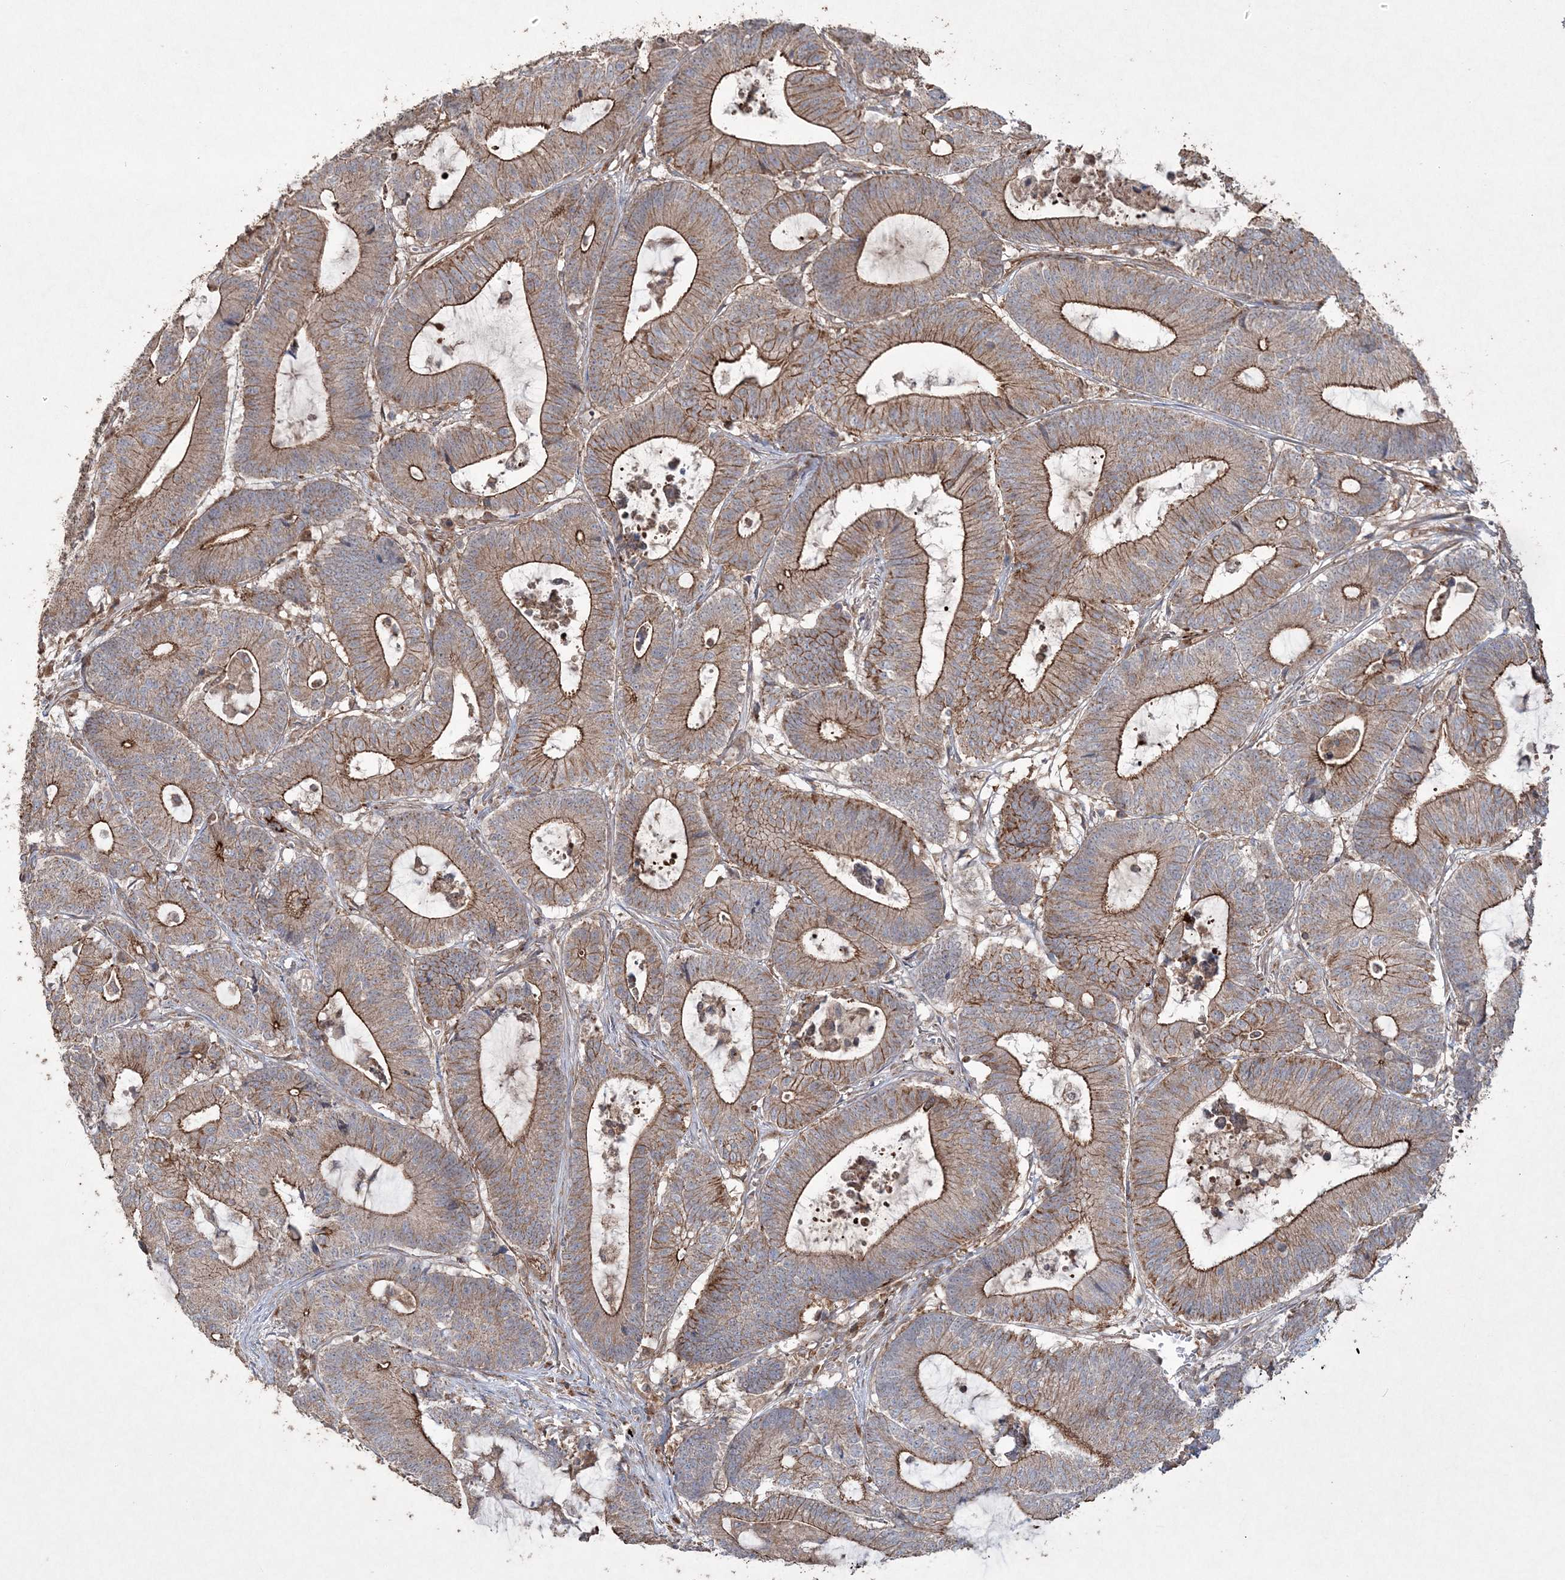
{"staining": {"intensity": "moderate", "quantity": ">75%", "location": "cytoplasmic/membranous"}, "tissue": "colorectal cancer", "cell_type": "Tumor cells", "image_type": "cancer", "snomed": [{"axis": "morphology", "description": "Adenocarcinoma, NOS"}, {"axis": "topography", "description": "Colon"}], "caption": "About >75% of tumor cells in human adenocarcinoma (colorectal) show moderate cytoplasmic/membranous protein staining as visualized by brown immunohistochemical staining.", "gene": "TTC7A", "patient": {"sex": "female", "age": 84}}